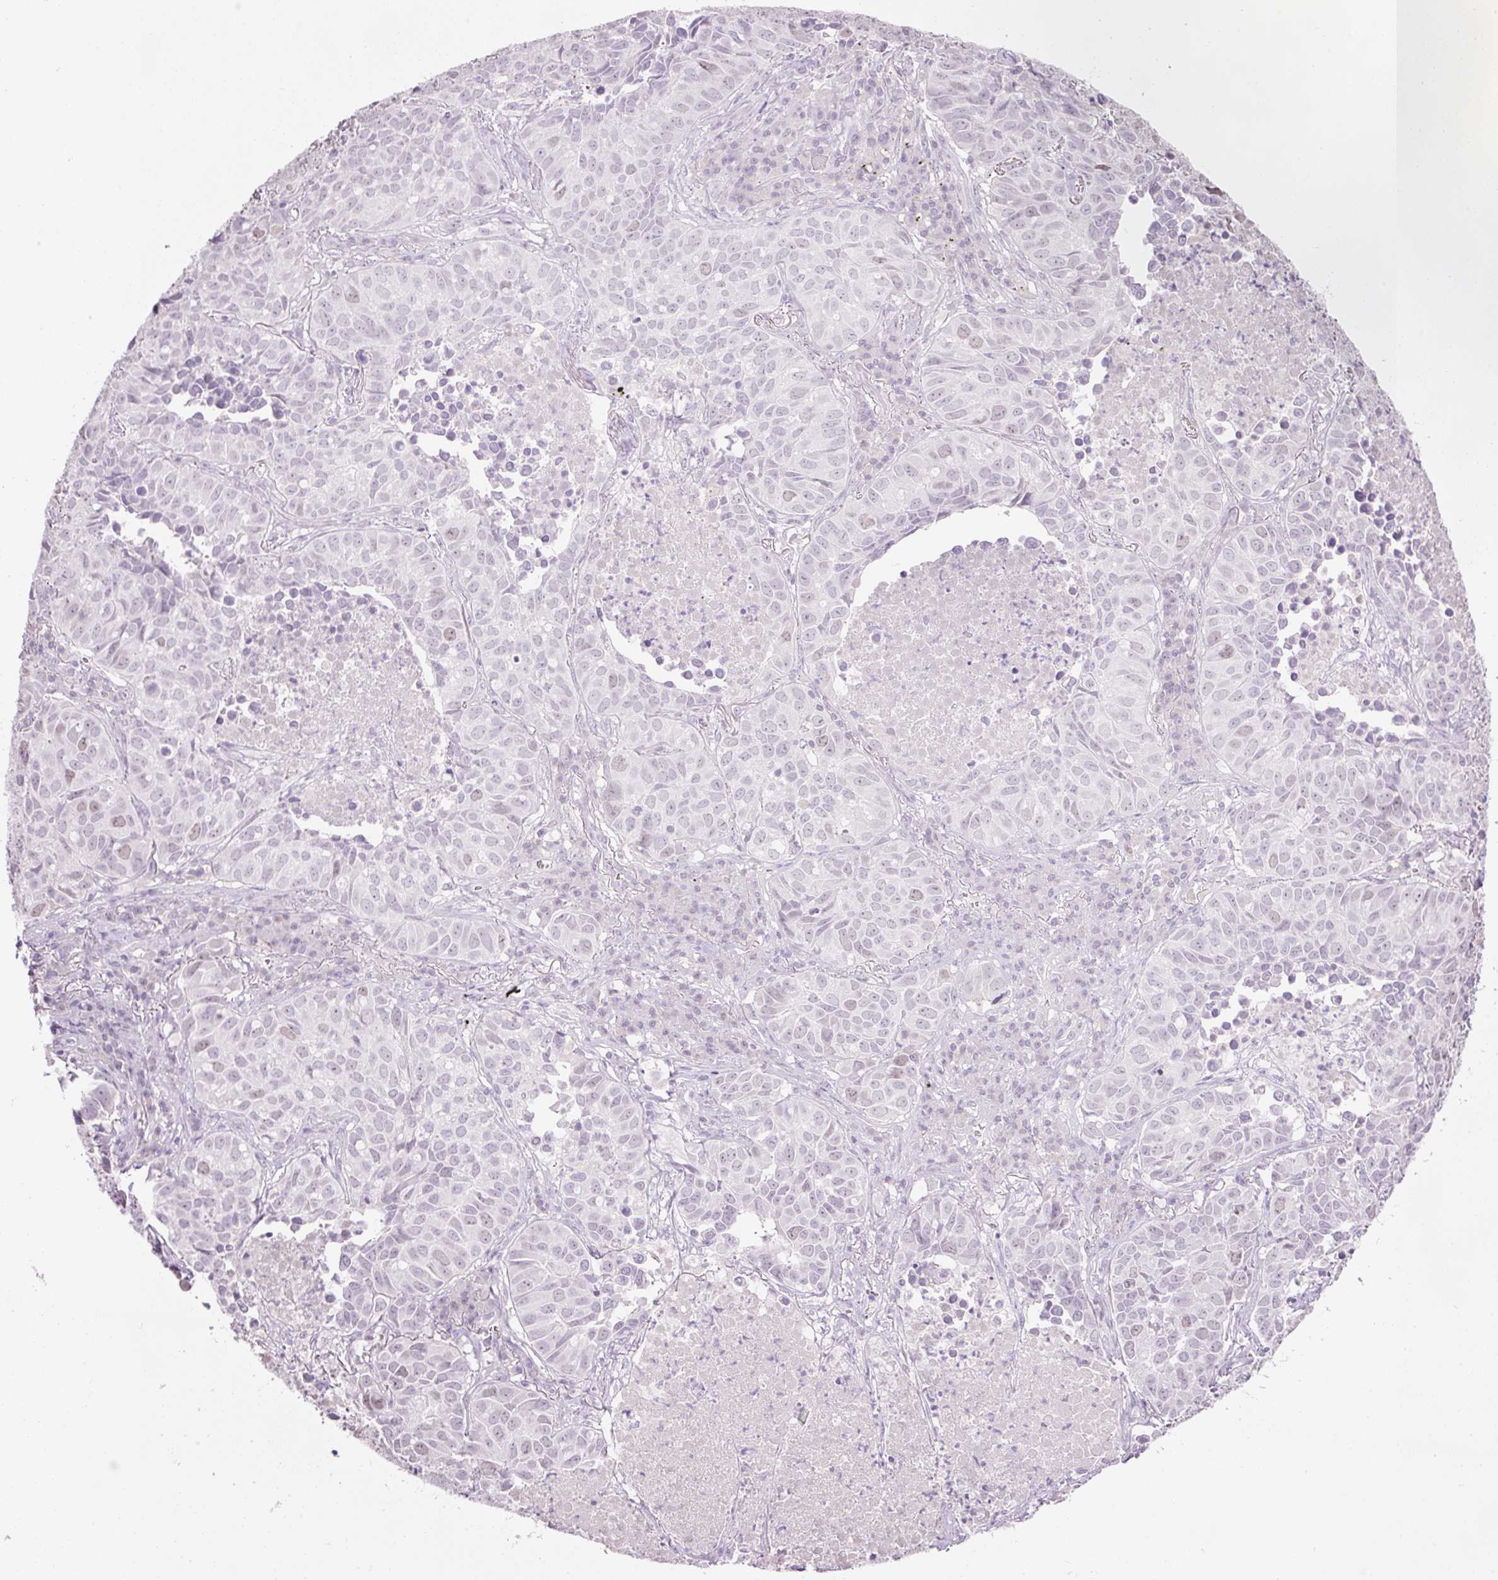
{"staining": {"intensity": "weak", "quantity": "<25%", "location": "nuclear"}, "tissue": "lung cancer", "cell_type": "Tumor cells", "image_type": "cancer", "snomed": [{"axis": "morphology", "description": "Adenocarcinoma, NOS"}, {"axis": "topography", "description": "Lung"}], "caption": "This image is of lung adenocarcinoma stained with IHC to label a protein in brown with the nuclei are counter-stained blue. There is no staining in tumor cells. (IHC, brightfield microscopy, high magnification).", "gene": "LY6G6D", "patient": {"sex": "female", "age": 50}}